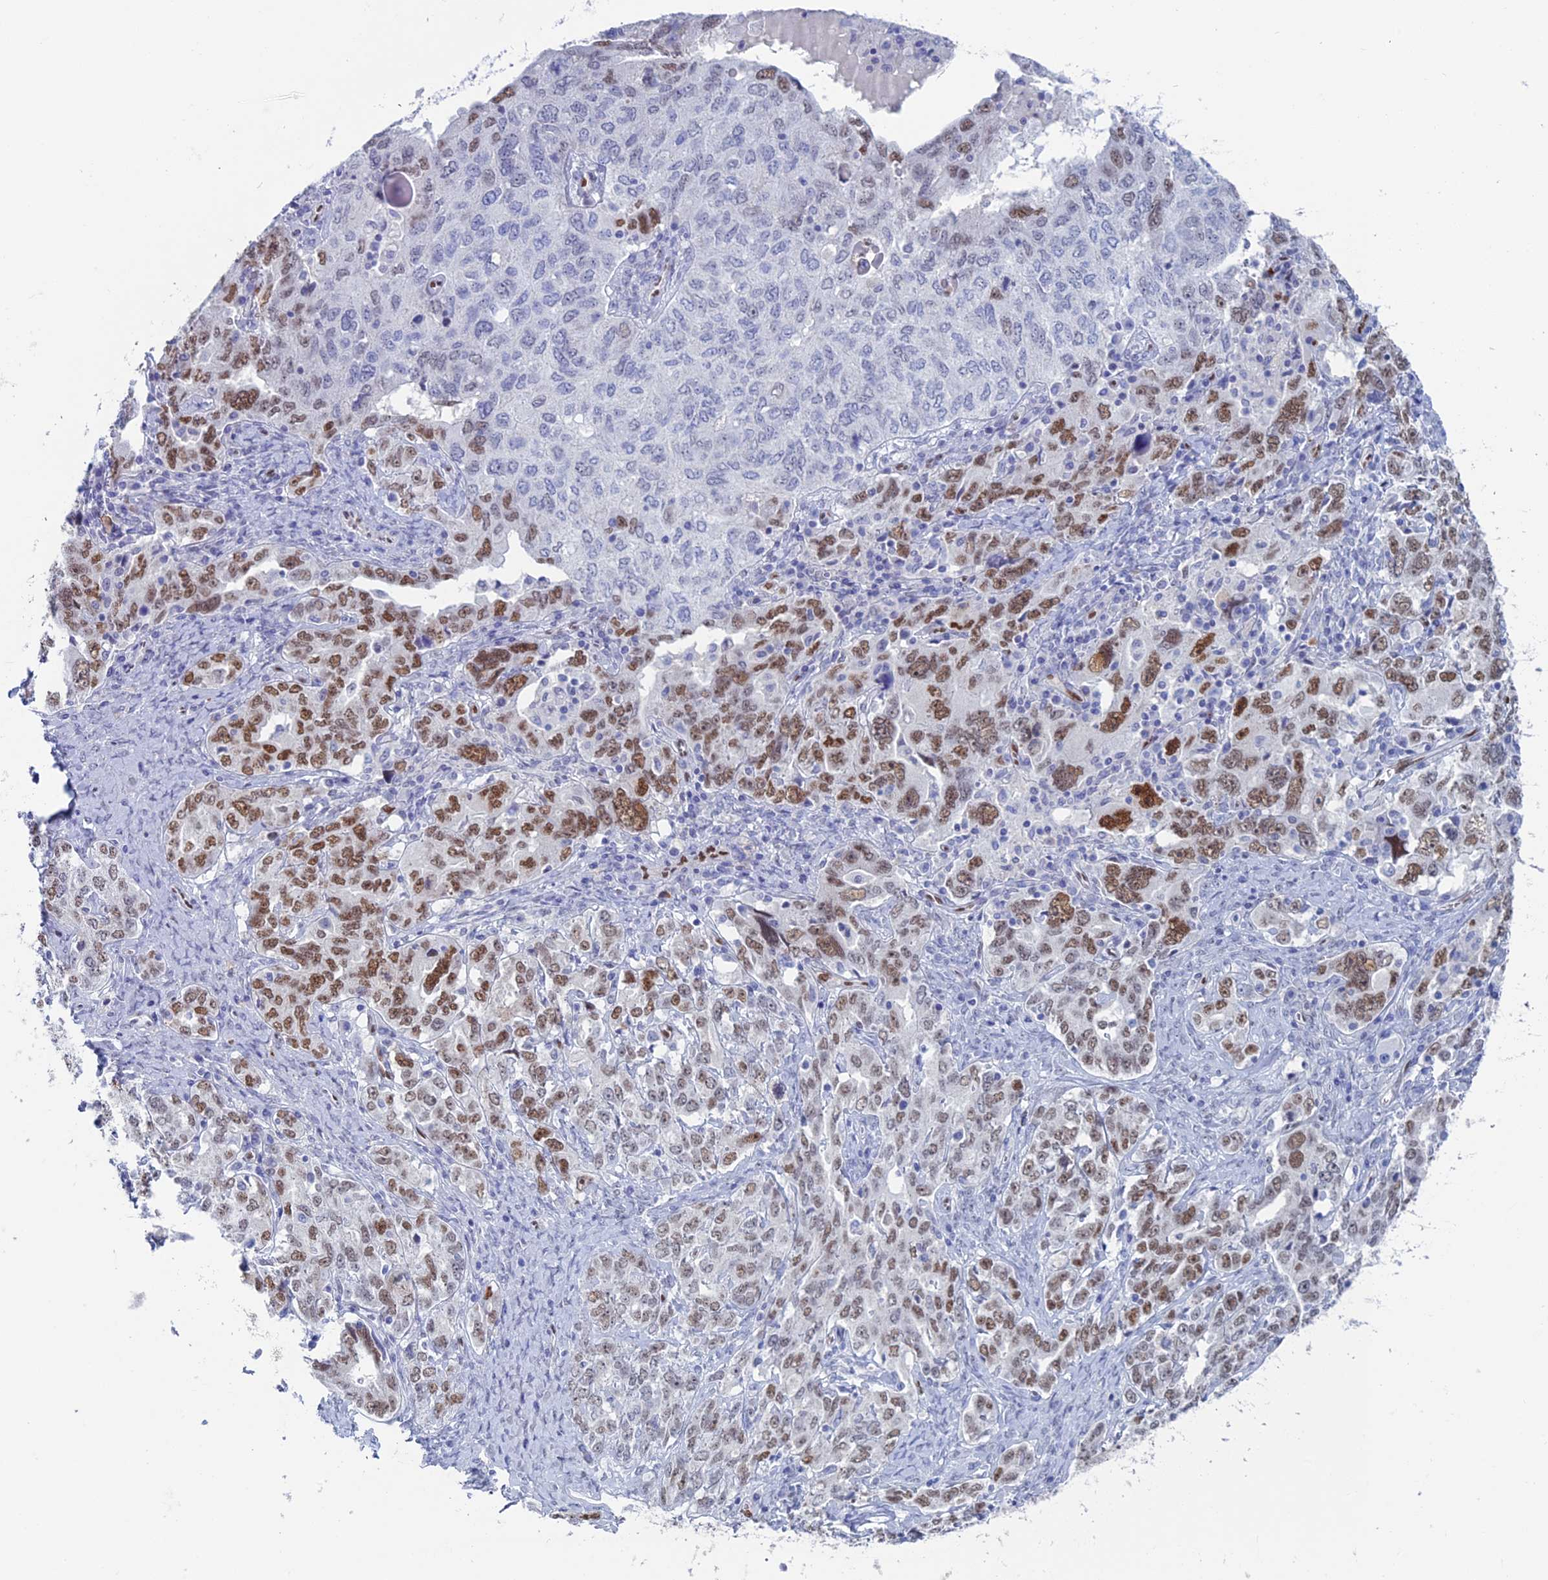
{"staining": {"intensity": "moderate", "quantity": ">75%", "location": "nuclear"}, "tissue": "ovarian cancer", "cell_type": "Tumor cells", "image_type": "cancer", "snomed": [{"axis": "morphology", "description": "Carcinoma, endometroid"}, {"axis": "topography", "description": "Ovary"}], "caption": "Ovarian endometroid carcinoma stained for a protein exhibits moderate nuclear positivity in tumor cells.", "gene": "NOL4L", "patient": {"sex": "female", "age": 62}}